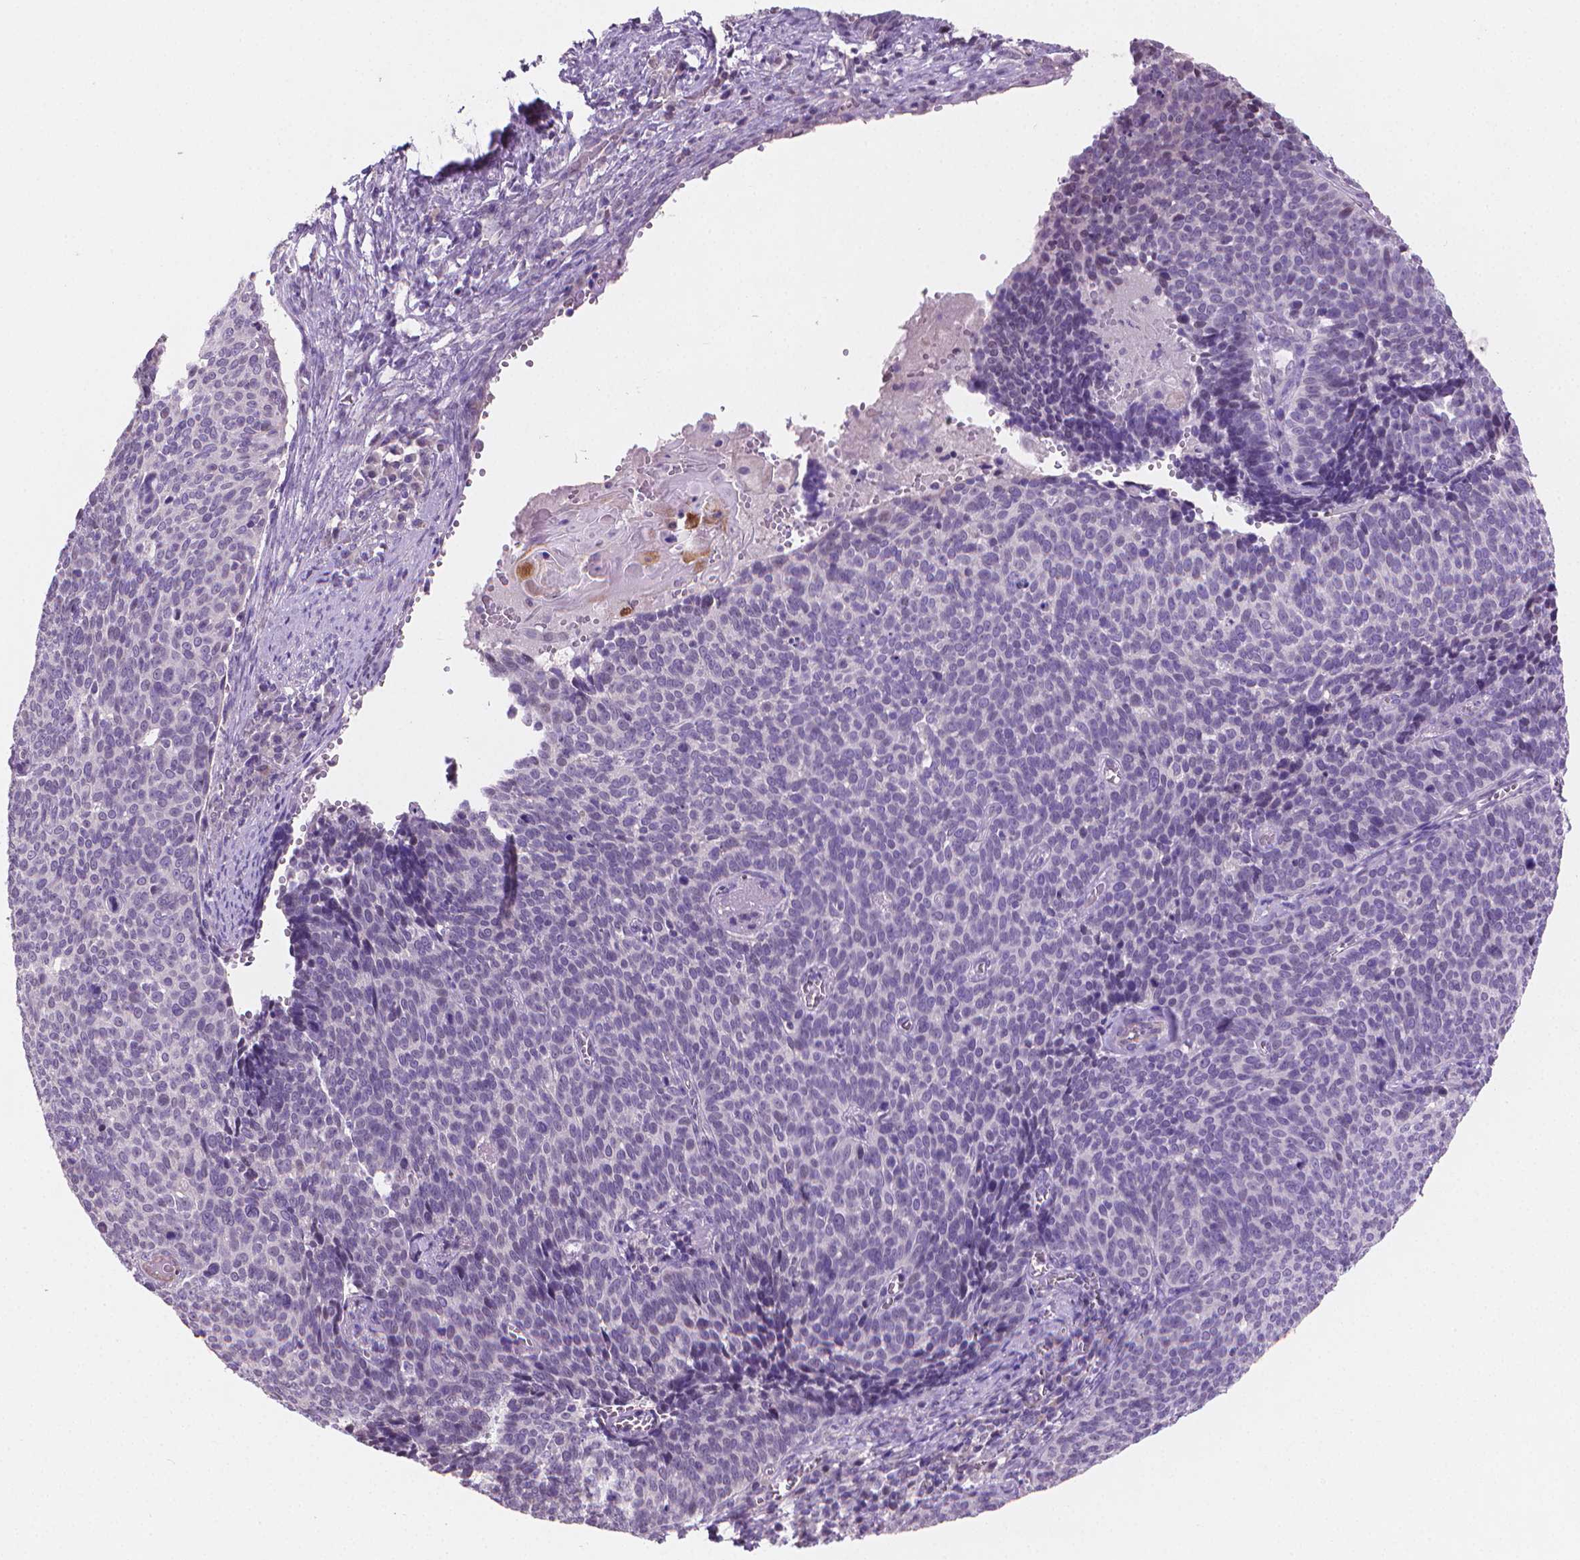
{"staining": {"intensity": "negative", "quantity": "none", "location": "none"}, "tissue": "cervical cancer", "cell_type": "Tumor cells", "image_type": "cancer", "snomed": [{"axis": "morphology", "description": "Normal tissue, NOS"}, {"axis": "morphology", "description": "Squamous cell carcinoma, NOS"}, {"axis": "topography", "description": "Cervix"}], "caption": "The immunohistochemistry histopathology image has no significant expression in tumor cells of cervical squamous cell carcinoma tissue.", "gene": "CLXN", "patient": {"sex": "female", "age": 39}}